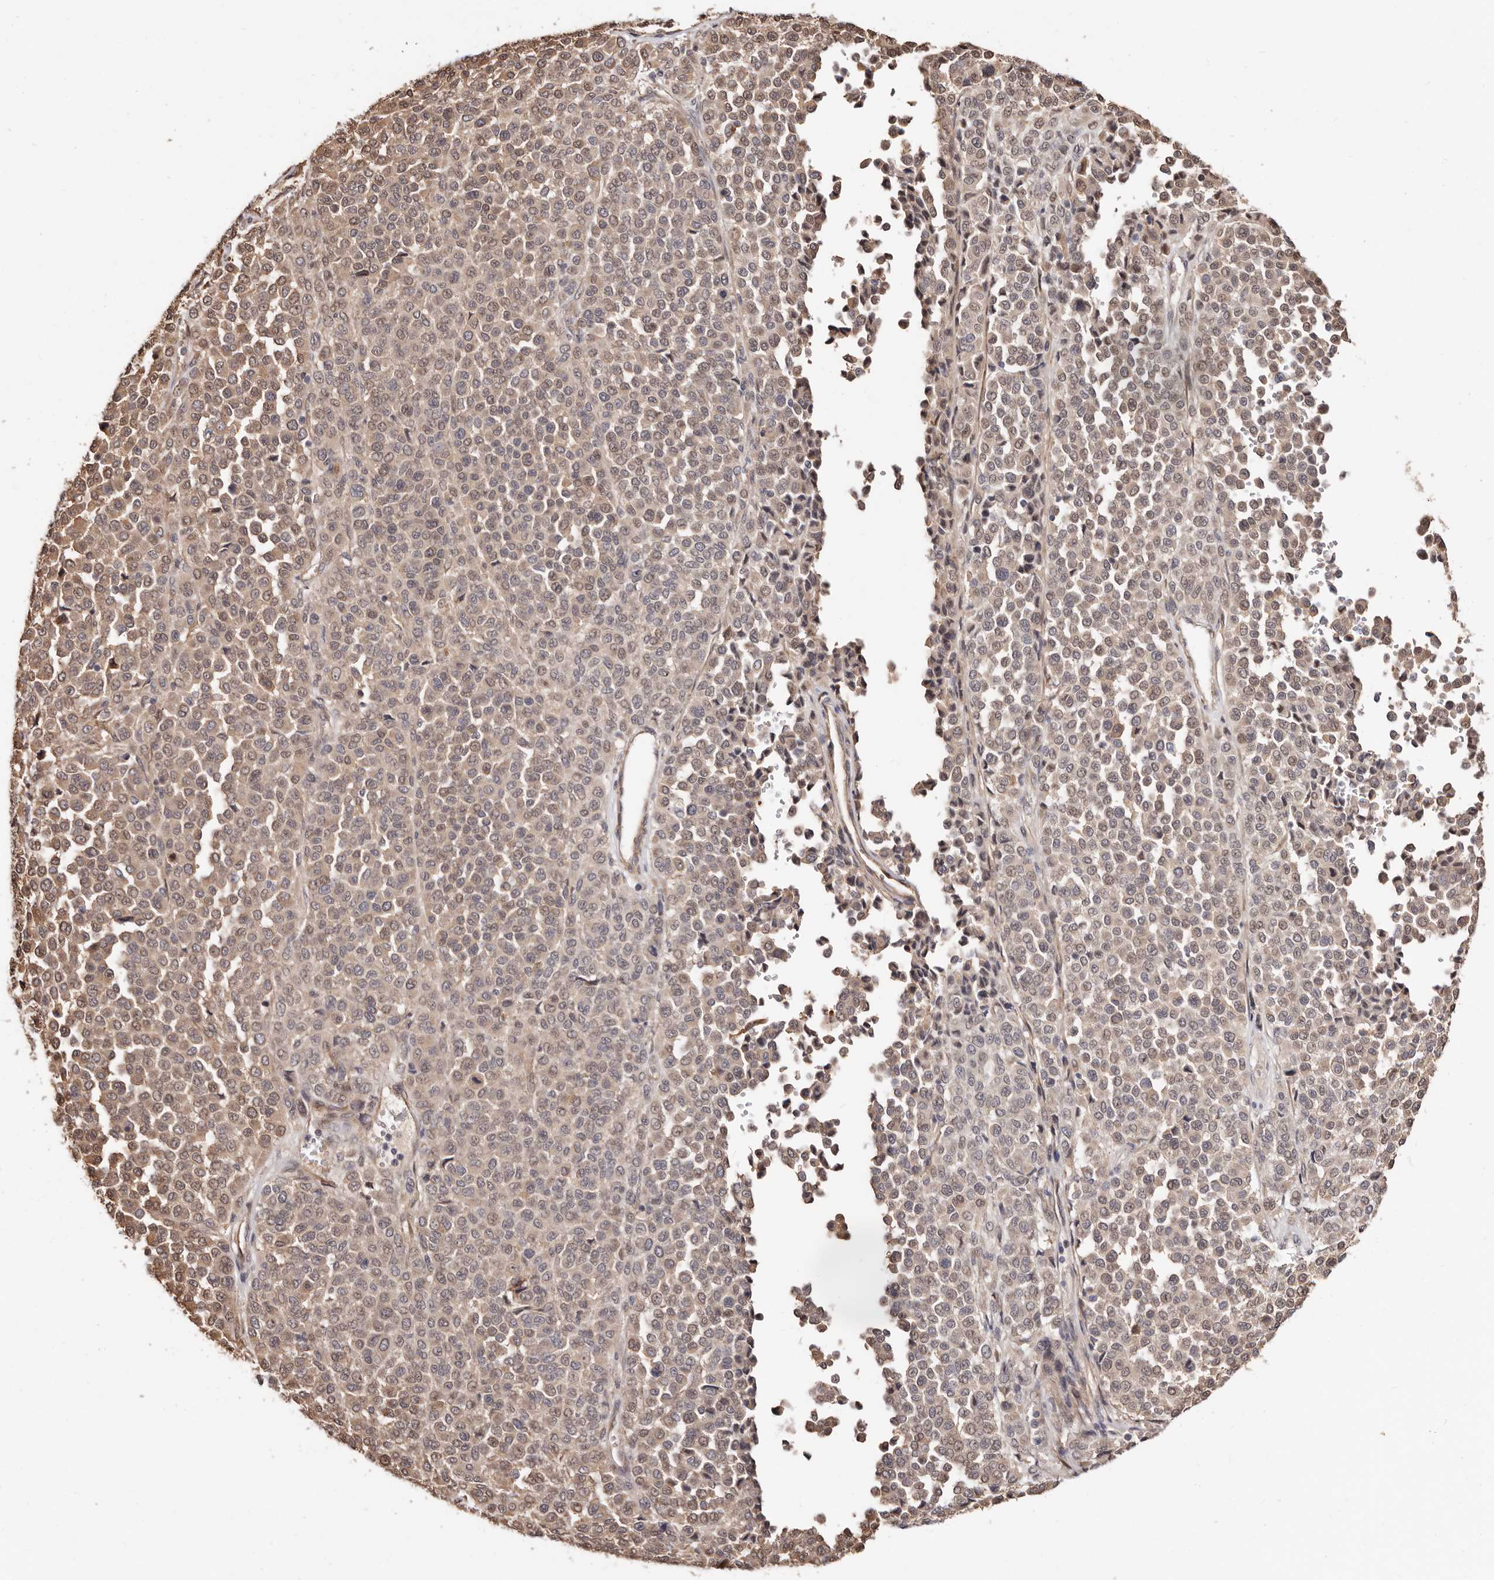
{"staining": {"intensity": "weak", "quantity": ">75%", "location": "cytoplasmic/membranous,nuclear"}, "tissue": "melanoma", "cell_type": "Tumor cells", "image_type": "cancer", "snomed": [{"axis": "morphology", "description": "Malignant melanoma, Metastatic site"}, {"axis": "topography", "description": "Pancreas"}], "caption": "Malignant melanoma (metastatic site) stained with DAB immunohistochemistry (IHC) displays low levels of weak cytoplasmic/membranous and nuclear staining in approximately >75% of tumor cells. Nuclei are stained in blue.", "gene": "TRIP13", "patient": {"sex": "female", "age": 30}}